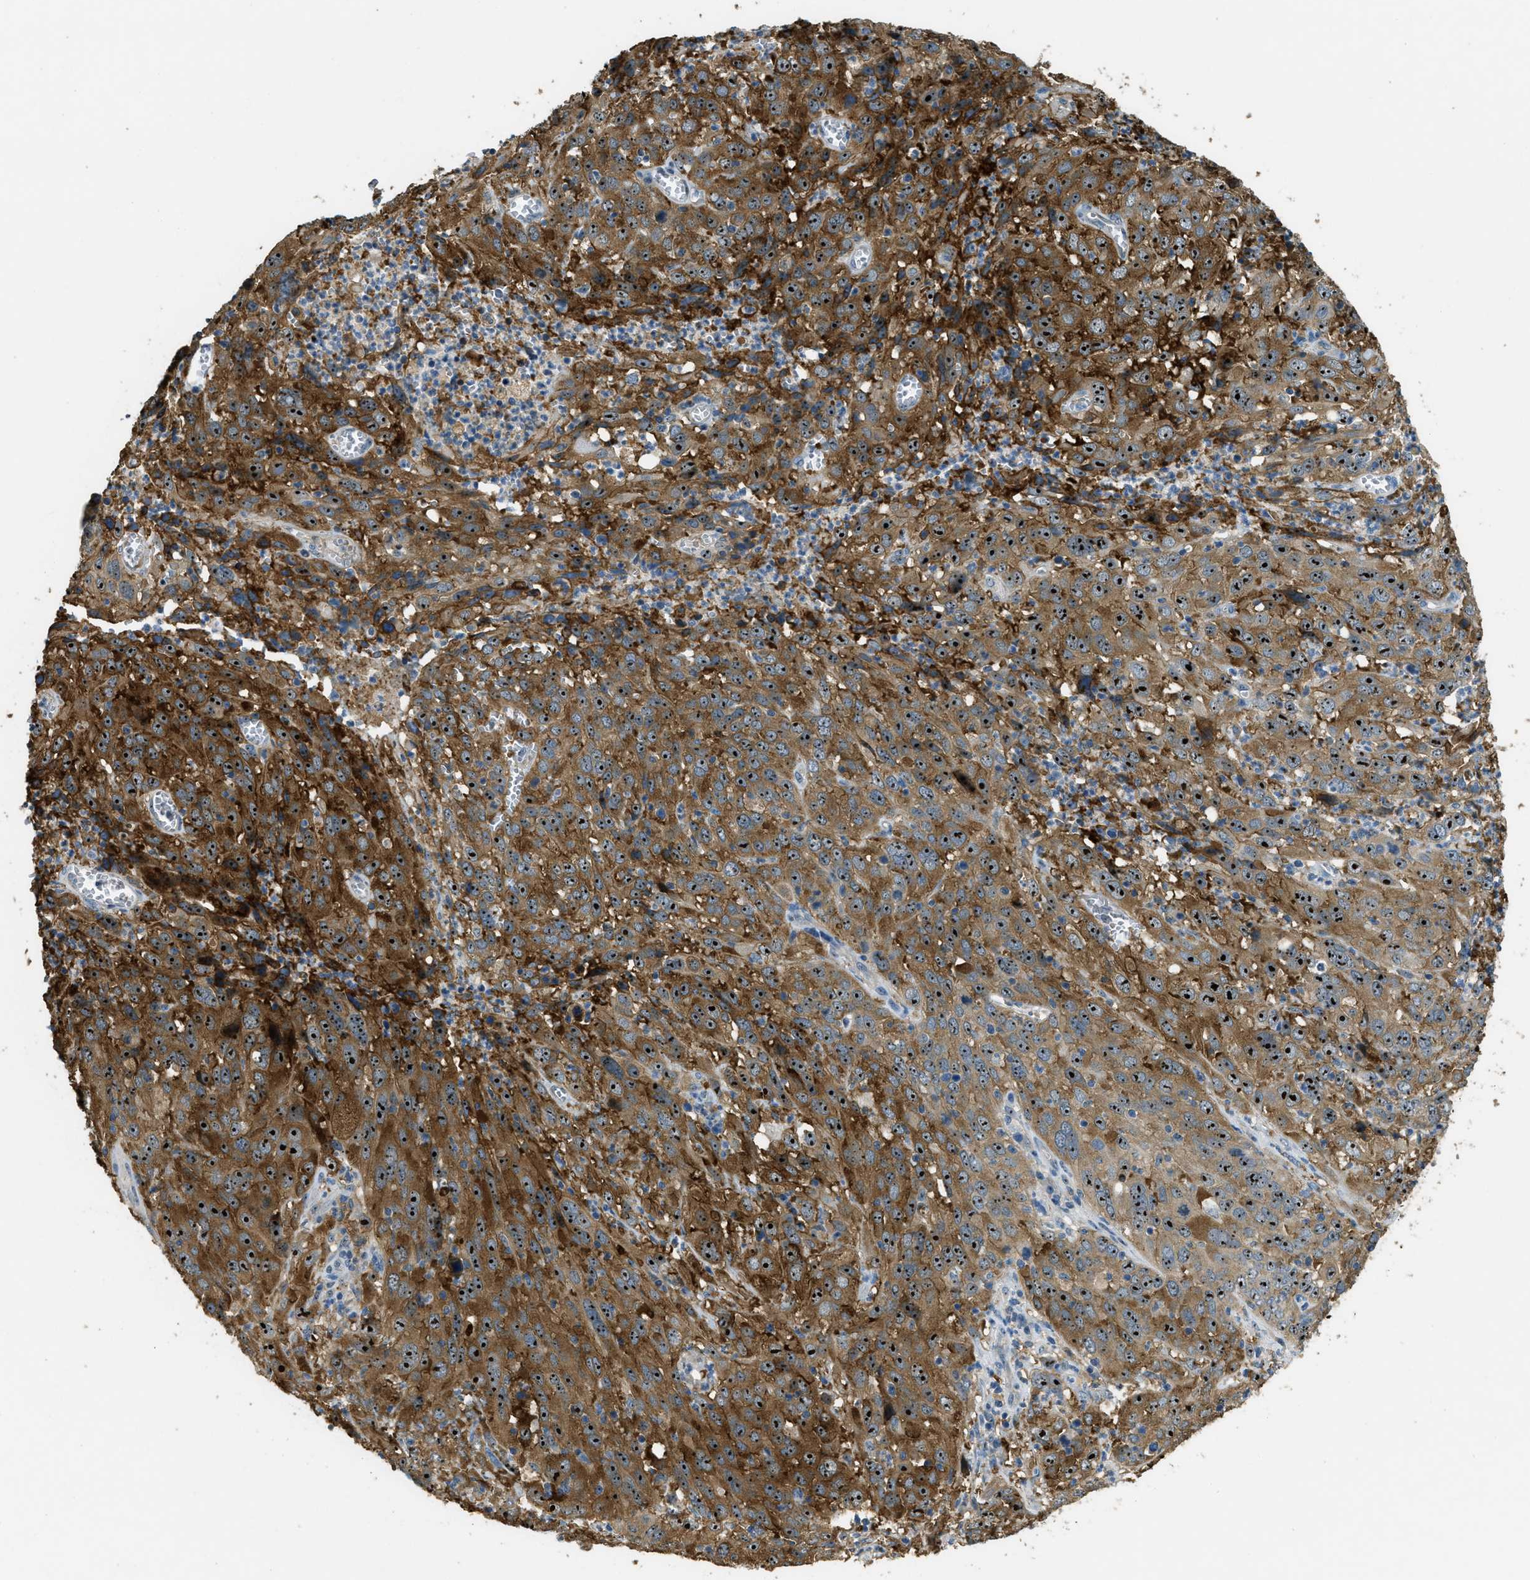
{"staining": {"intensity": "strong", "quantity": ">75%", "location": "cytoplasmic/membranous,nuclear"}, "tissue": "cervical cancer", "cell_type": "Tumor cells", "image_type": "cancer", "snomed": [{"axis": "morphology", "description": "Squamous cell carcinoma, NOS"}, {"axis": "topography", "description": "Cervix"}], "caption": "Immunohistochemistry (DAB (3,3'-diaminobenzidine)) staining of human cervical cancer shows strong cytoplasmic/membranous and nuclear protein expression in about >75% of tumor cells. (DAB (3,3'-diaminobenzidine) IHC with brightfield microscopy, high magnification).", "gene": "OSMR", "patient": {"sex": "female", "age": 32}}